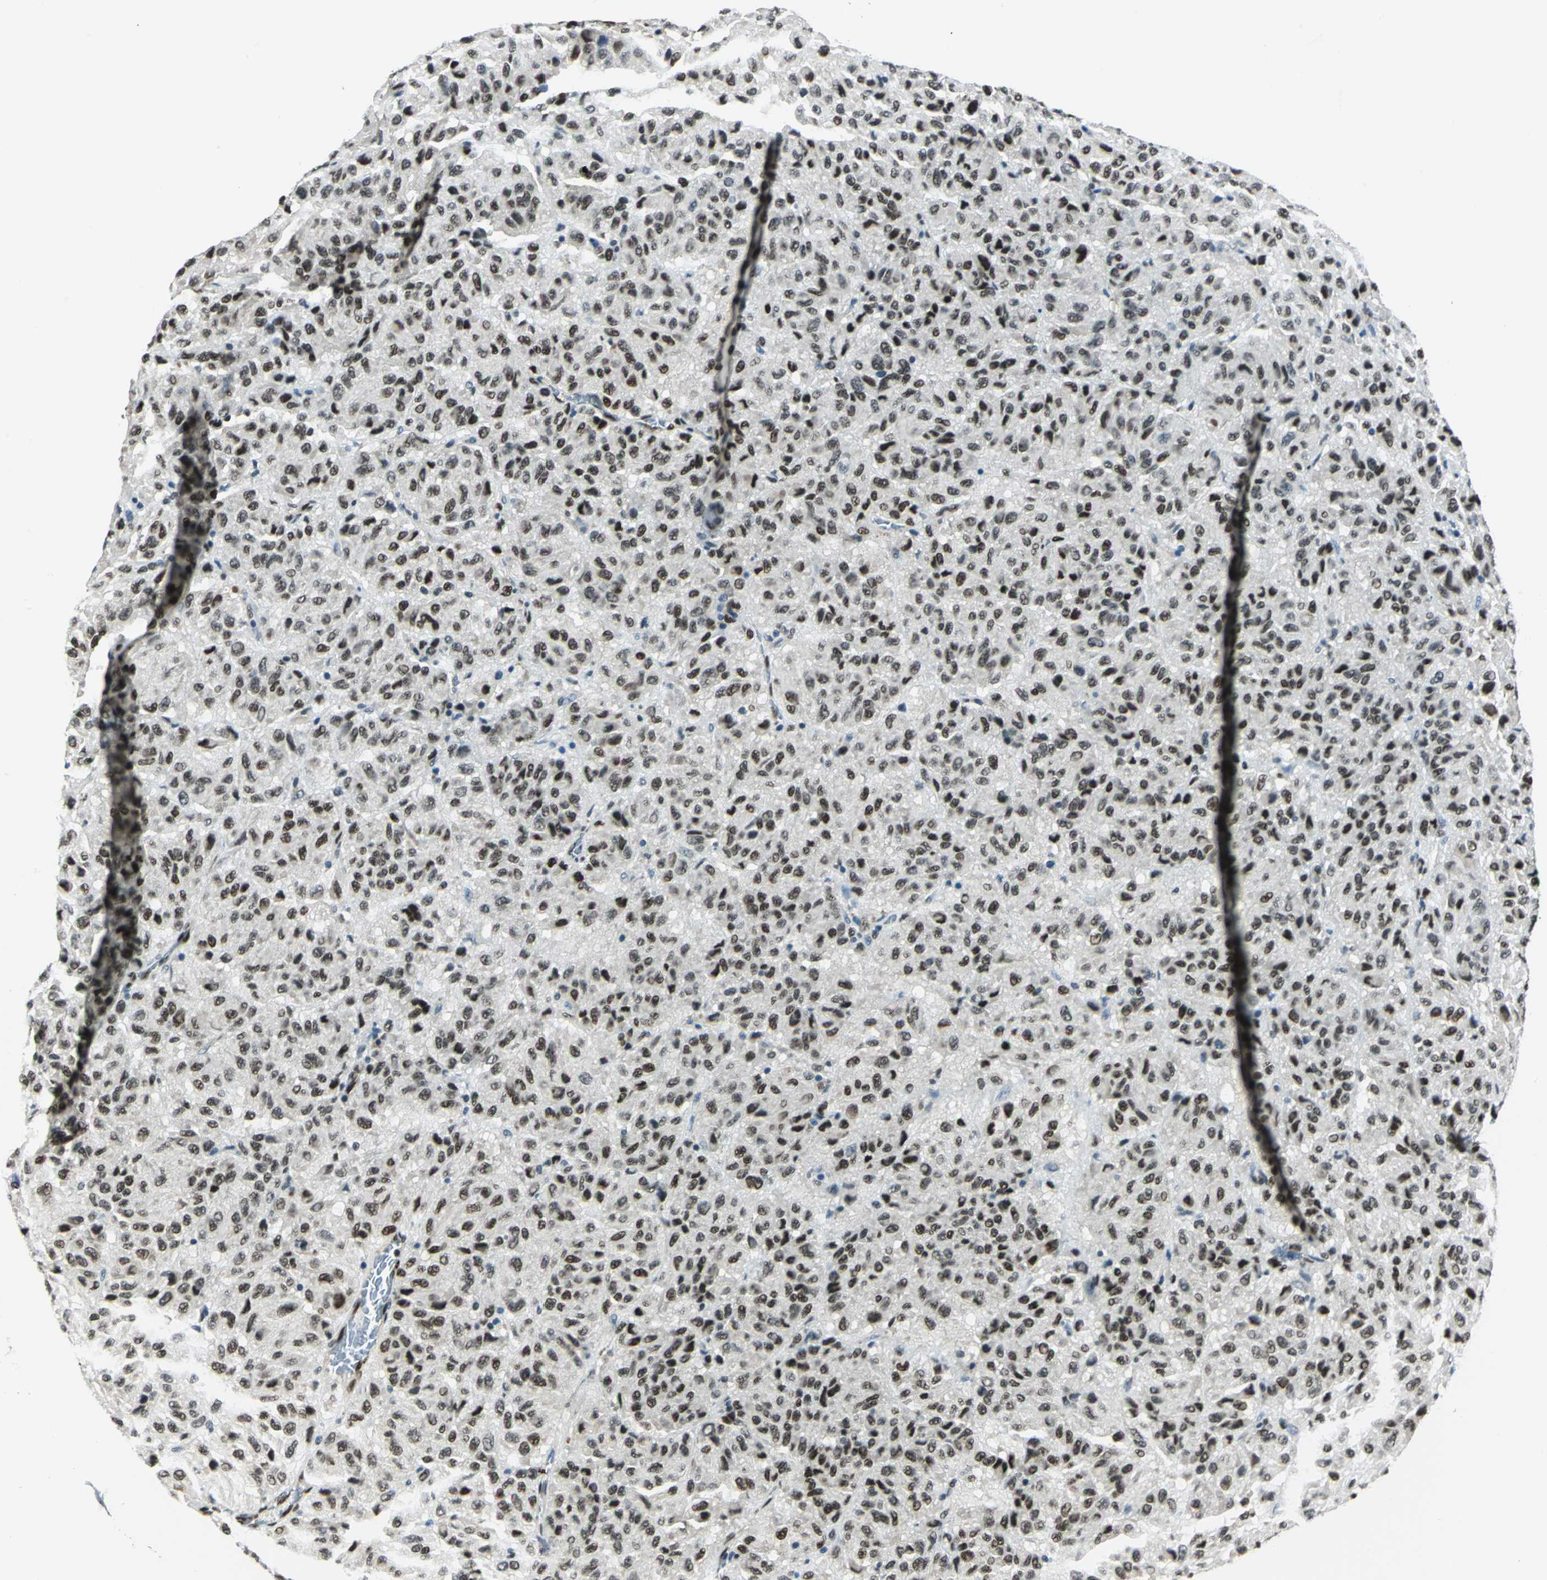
{"staining": {"intensity": "moderate", "quantity": ">75%", "location": "nuclear"}, "tissue": "melanoma", "cell_type": "Tumor cells", "image_type": "cancer", "snomed": [{"axis": "morphology", "description": "Malignant melanoma, Metastatic site"}, {"axis": "topography", "description": "Lung"}], "caption": "This is a micrograph of IHC staining of melanoma, which shows moderate positivity in the nuclear of tumor cells.", "gene": "NFIA", "patient": {"sex": "male", "age": 64}}